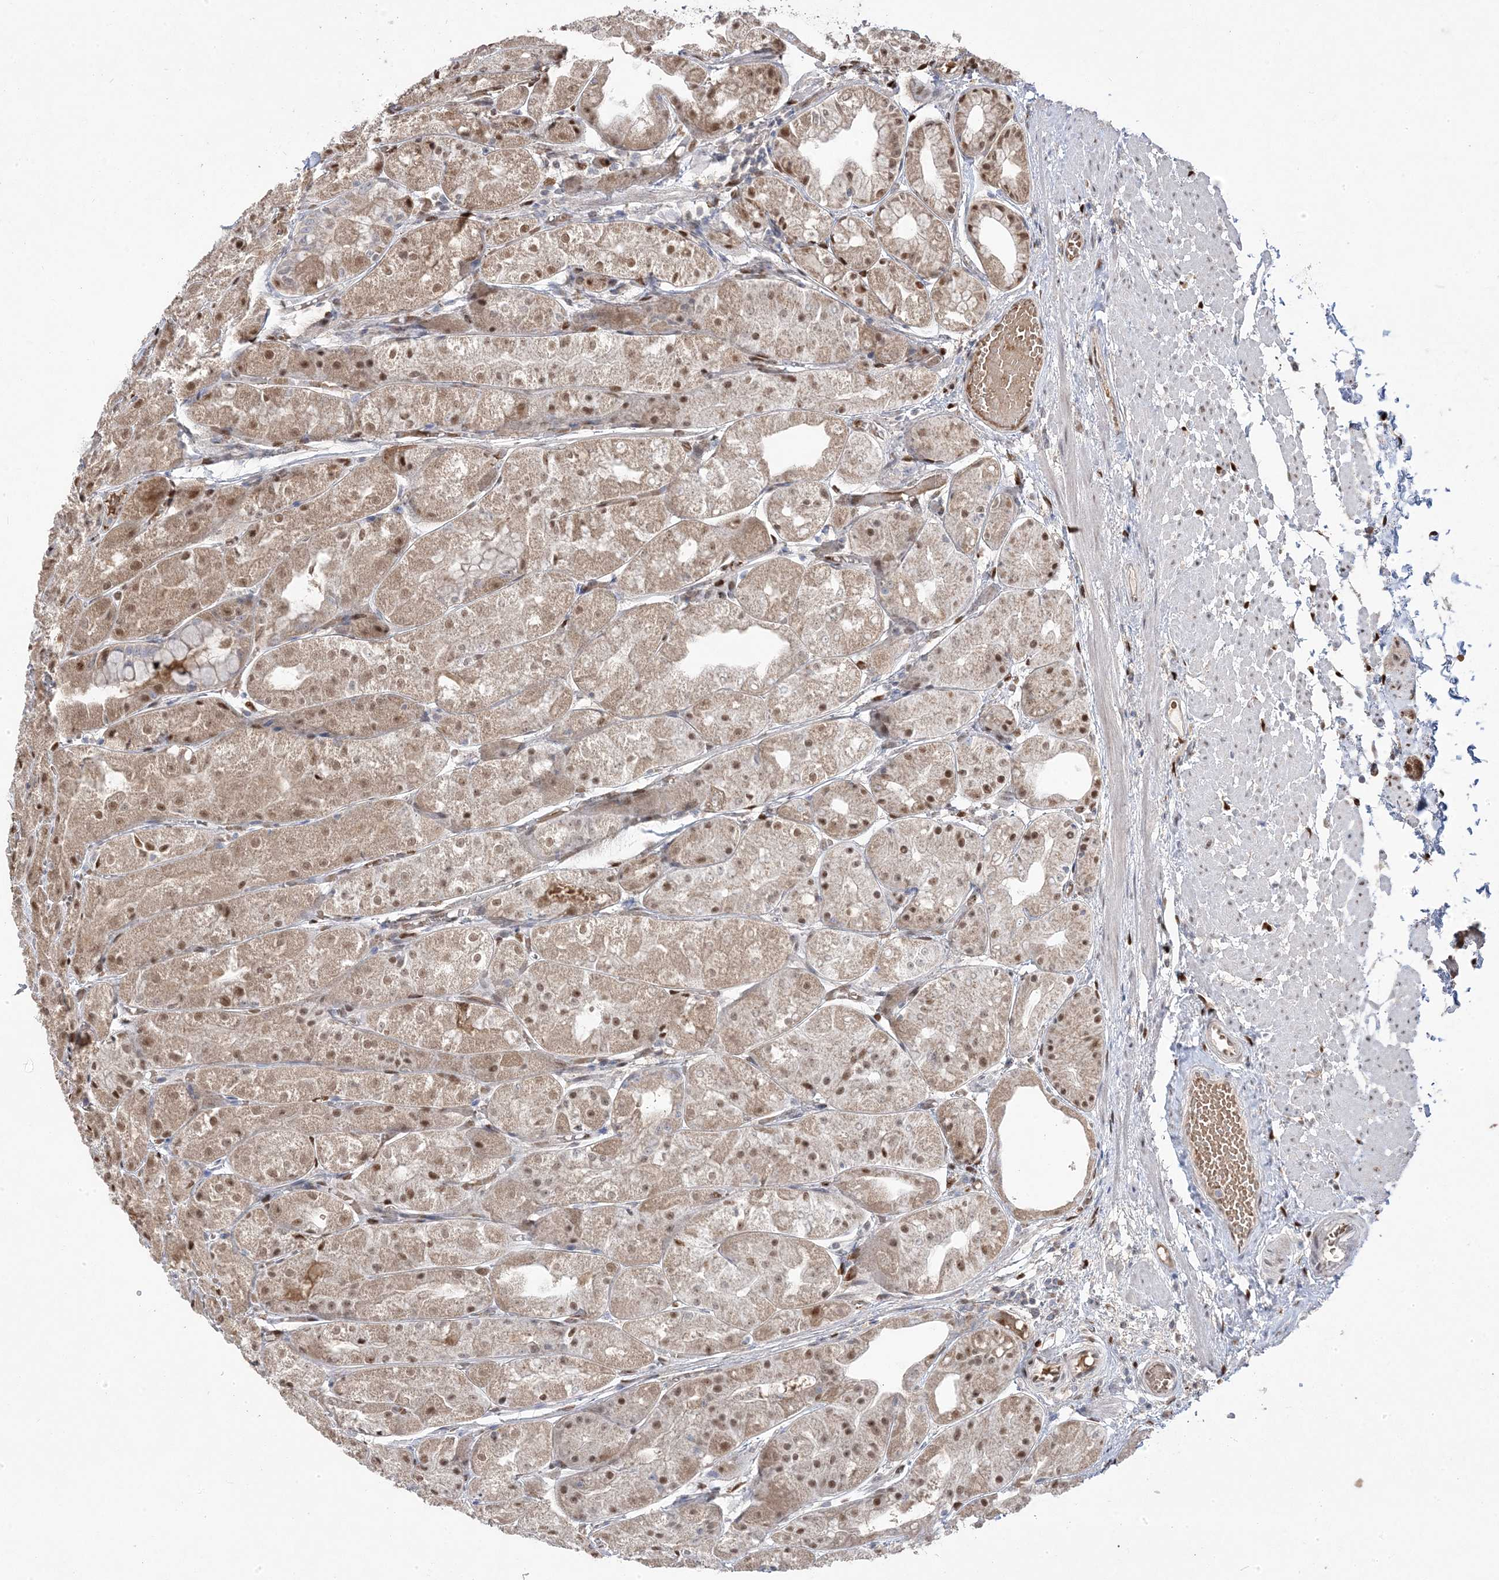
{"staining": {"intensity": "moderate", "quantity": ">75%", "location": "cytoplasmic/membranous,nuclear"}, "tissue": "stomach", "cell_type": "Glandular cells", "image_type": "normal", "snomed": [{"axis": "morphology", "description": "Normal tissue, NOS"}, {"axis": "topography", "description": "Stomach, upper"}], "caption": "About >75% of glandular cells in normal human stomach demonstrate moderate cytoplasmic/membranous,nuclear protein positivity as visualized by brown immunohistochemical staining.", "gene": "PPOX", "patient": {"sex": "male", "age": 72}}